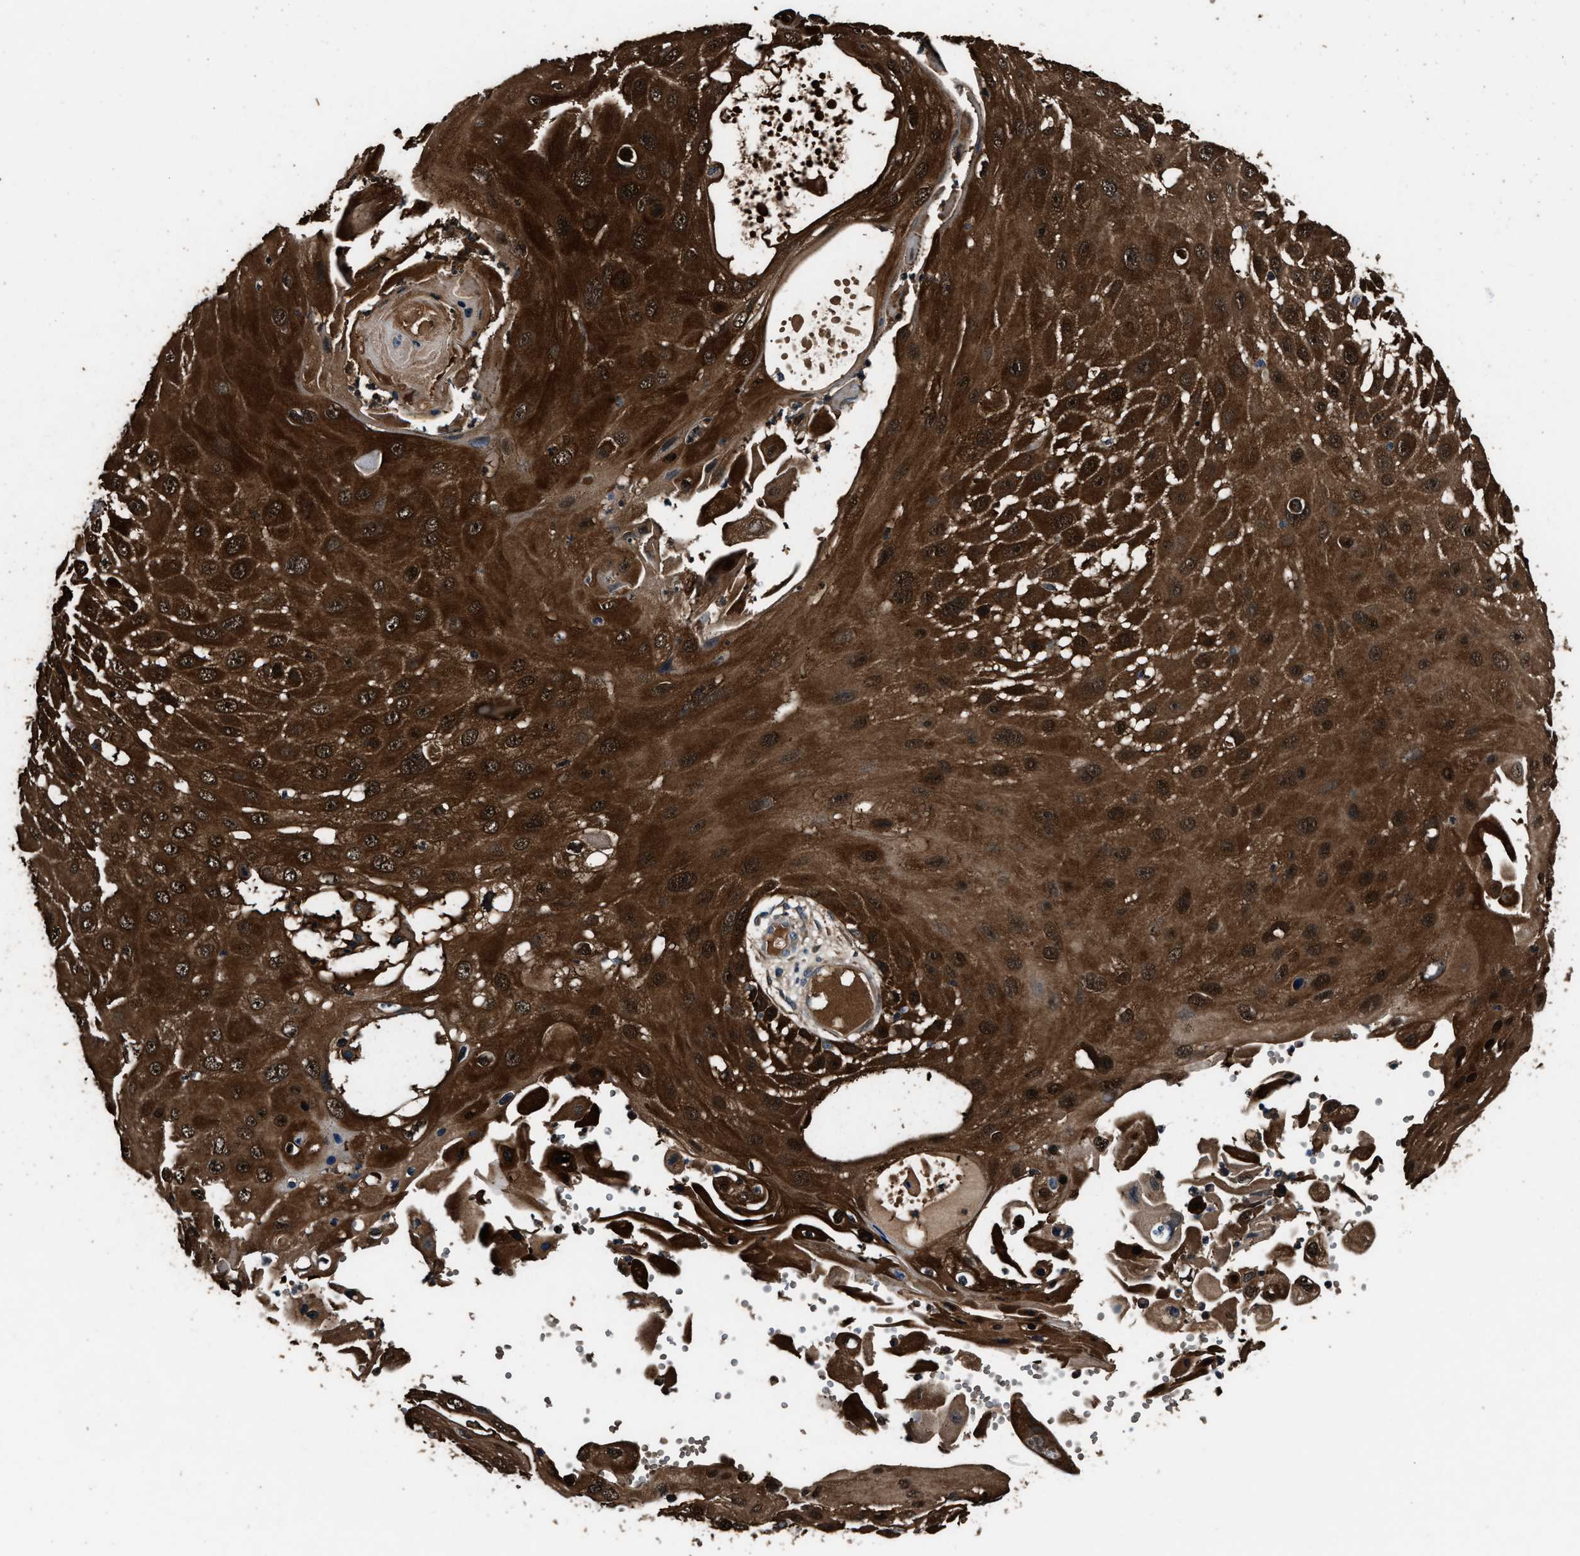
{"staining": {"intensity": "strong", "quantity": ">75%", "location": "cytoplasmic/membranous"}, "tissue": "skin cancer", "cell_type": "Tumor cells", "image_type": "cancer", "snomed": [{"axis": "morphology", "description": "Squamous cell carcinoma, NOS"}, {"axis": "topography", "description": "Skin"}], "caption": "A brown stain labels strong cytoplasmic/membranous positivity of a protein in skin squamous cell carcinoma tumor cells.", "gene": "GSTP1", "patient": {"sex": "female", "age": 44}}